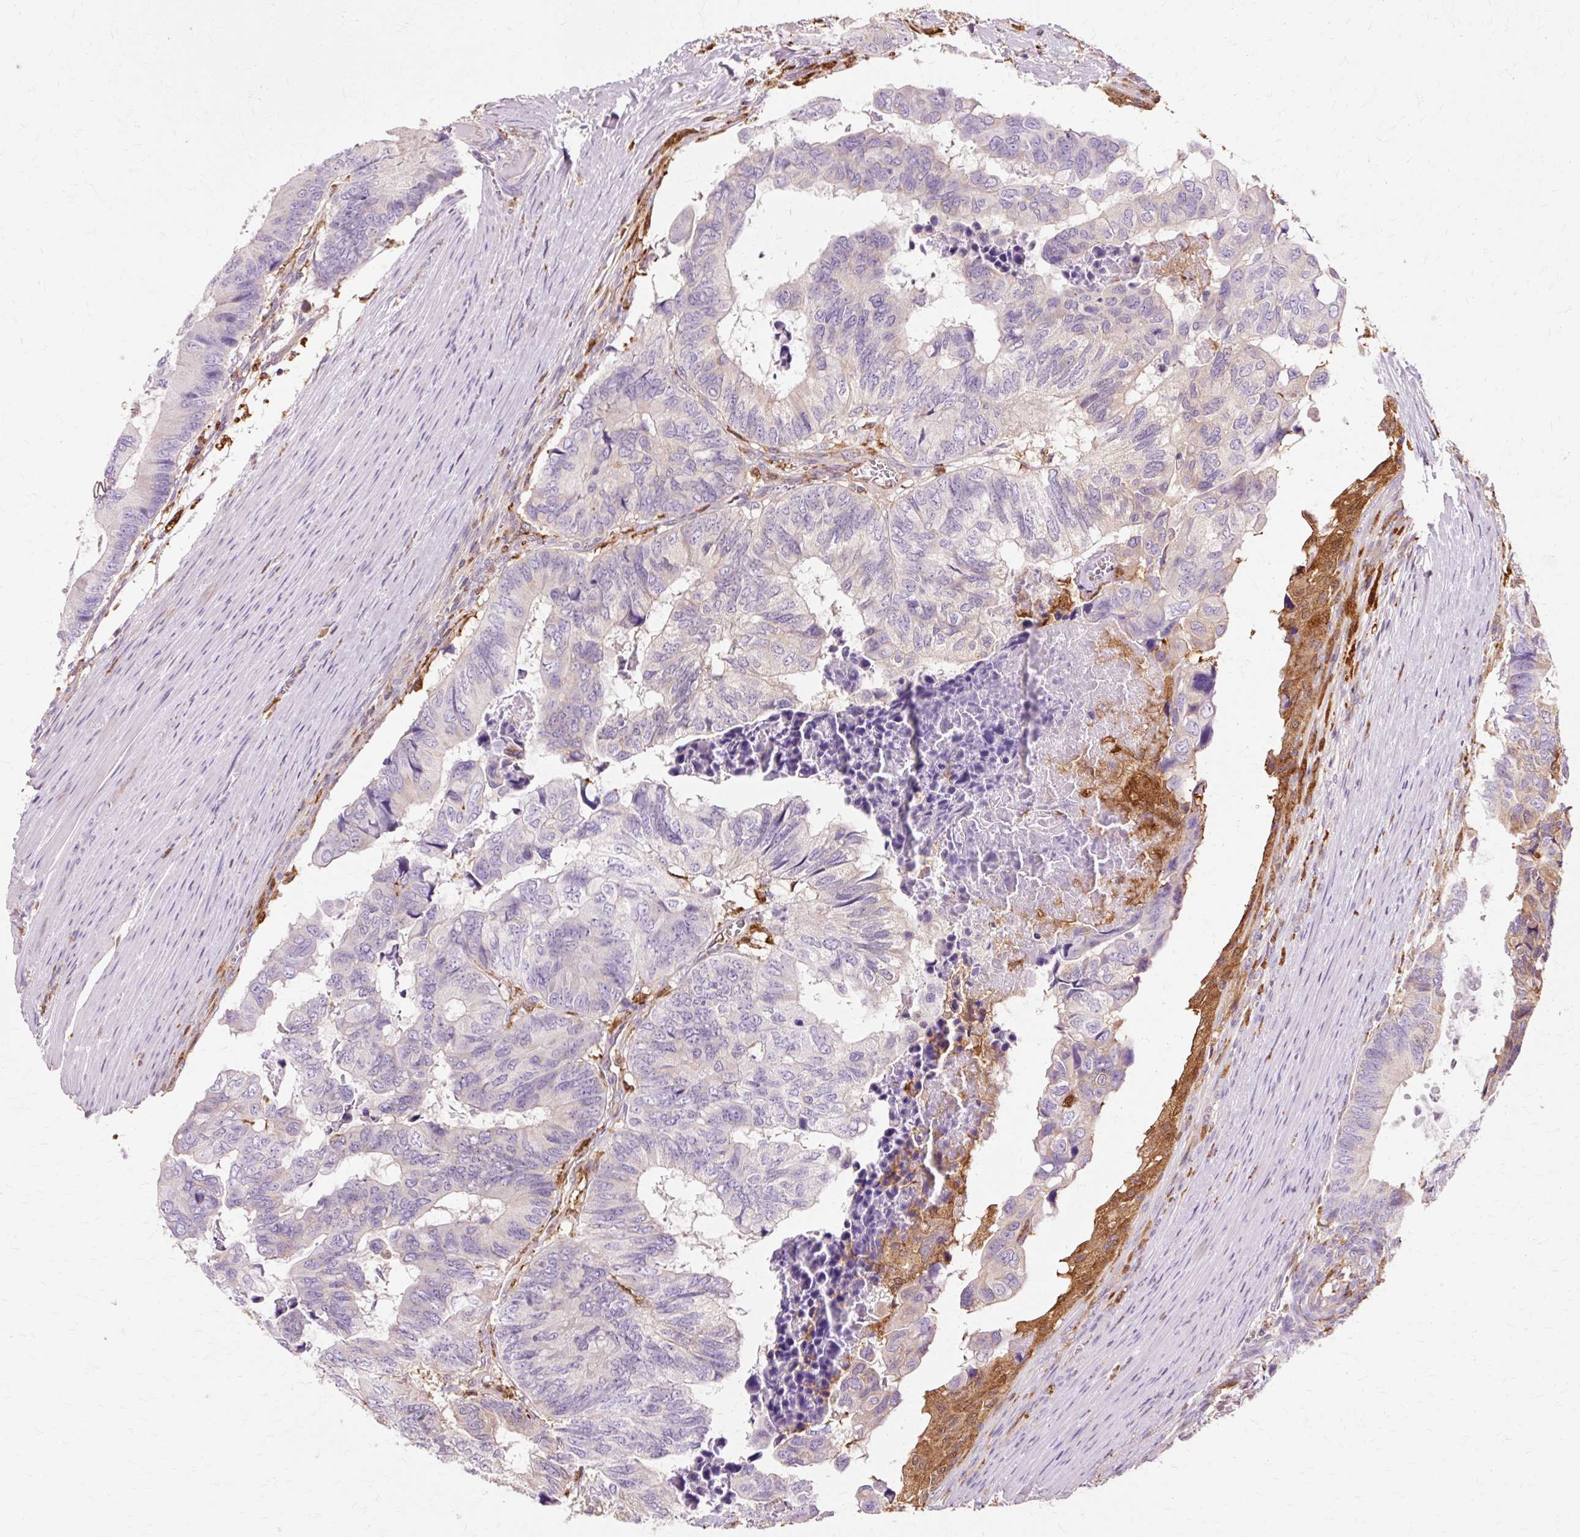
{"staining": {"intensity": "negative", "quantity": "none", "location": "none"}, "tissue": "colorectal cancer", "cell_type": "Tumor cells", "image_type": "cancer", "snomed": [{"axis": "morphology", "description": "Adenocarcinoma, NOS"}, {"axis": "topography", "description": "Colon"}], "caption": "Immunohistochemistry (IHC) image of colorectal cancer (adenocarcinoma) stained for a protein (brown), which reveals no positivity in tumor cells.", "gene": "GPX1", "patient": {"sex": "male", "age": 85}}